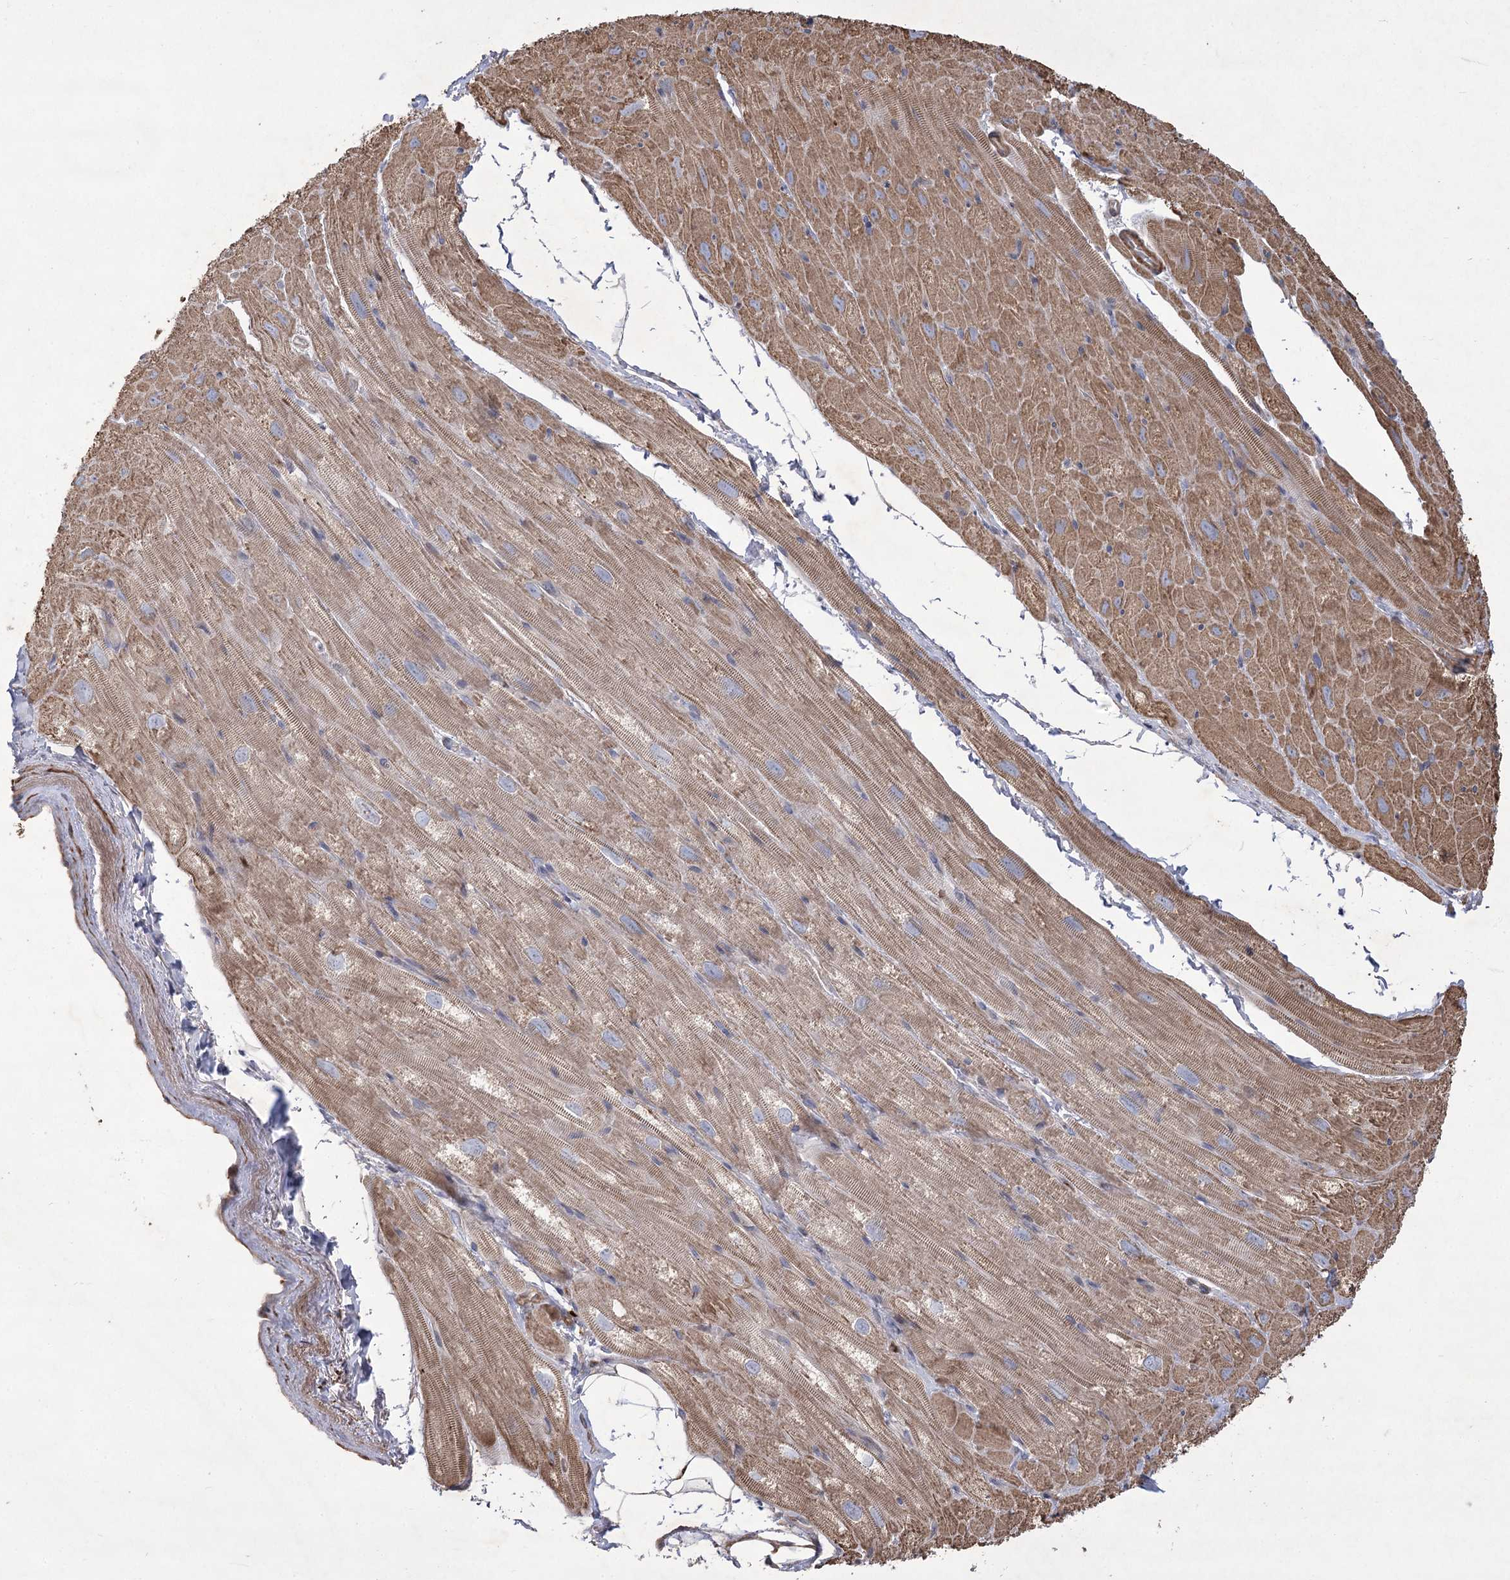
{"staining": {"intensity": "moderate", "quantity": ">75%", "location": "cytoplasmic/membranous"}, "tissue": "heart muscle", "cell_type": "Cardiomyocytes", "image_type": "normal", "snomed": [{"axis": "morphology", "description": "Normal tissue, NOS"}, {"axis": "topography", "description": "Heart"}], "caption": "A brown stain labels moderate cytoplasmic/membranous staining of a protein in cardiomyocytes of normal heart muscle. The protein is shown in brown color, while the nuclei are stained blue.", "gene": "RNF24", "patient": {"sex": "male", "age": 50}}